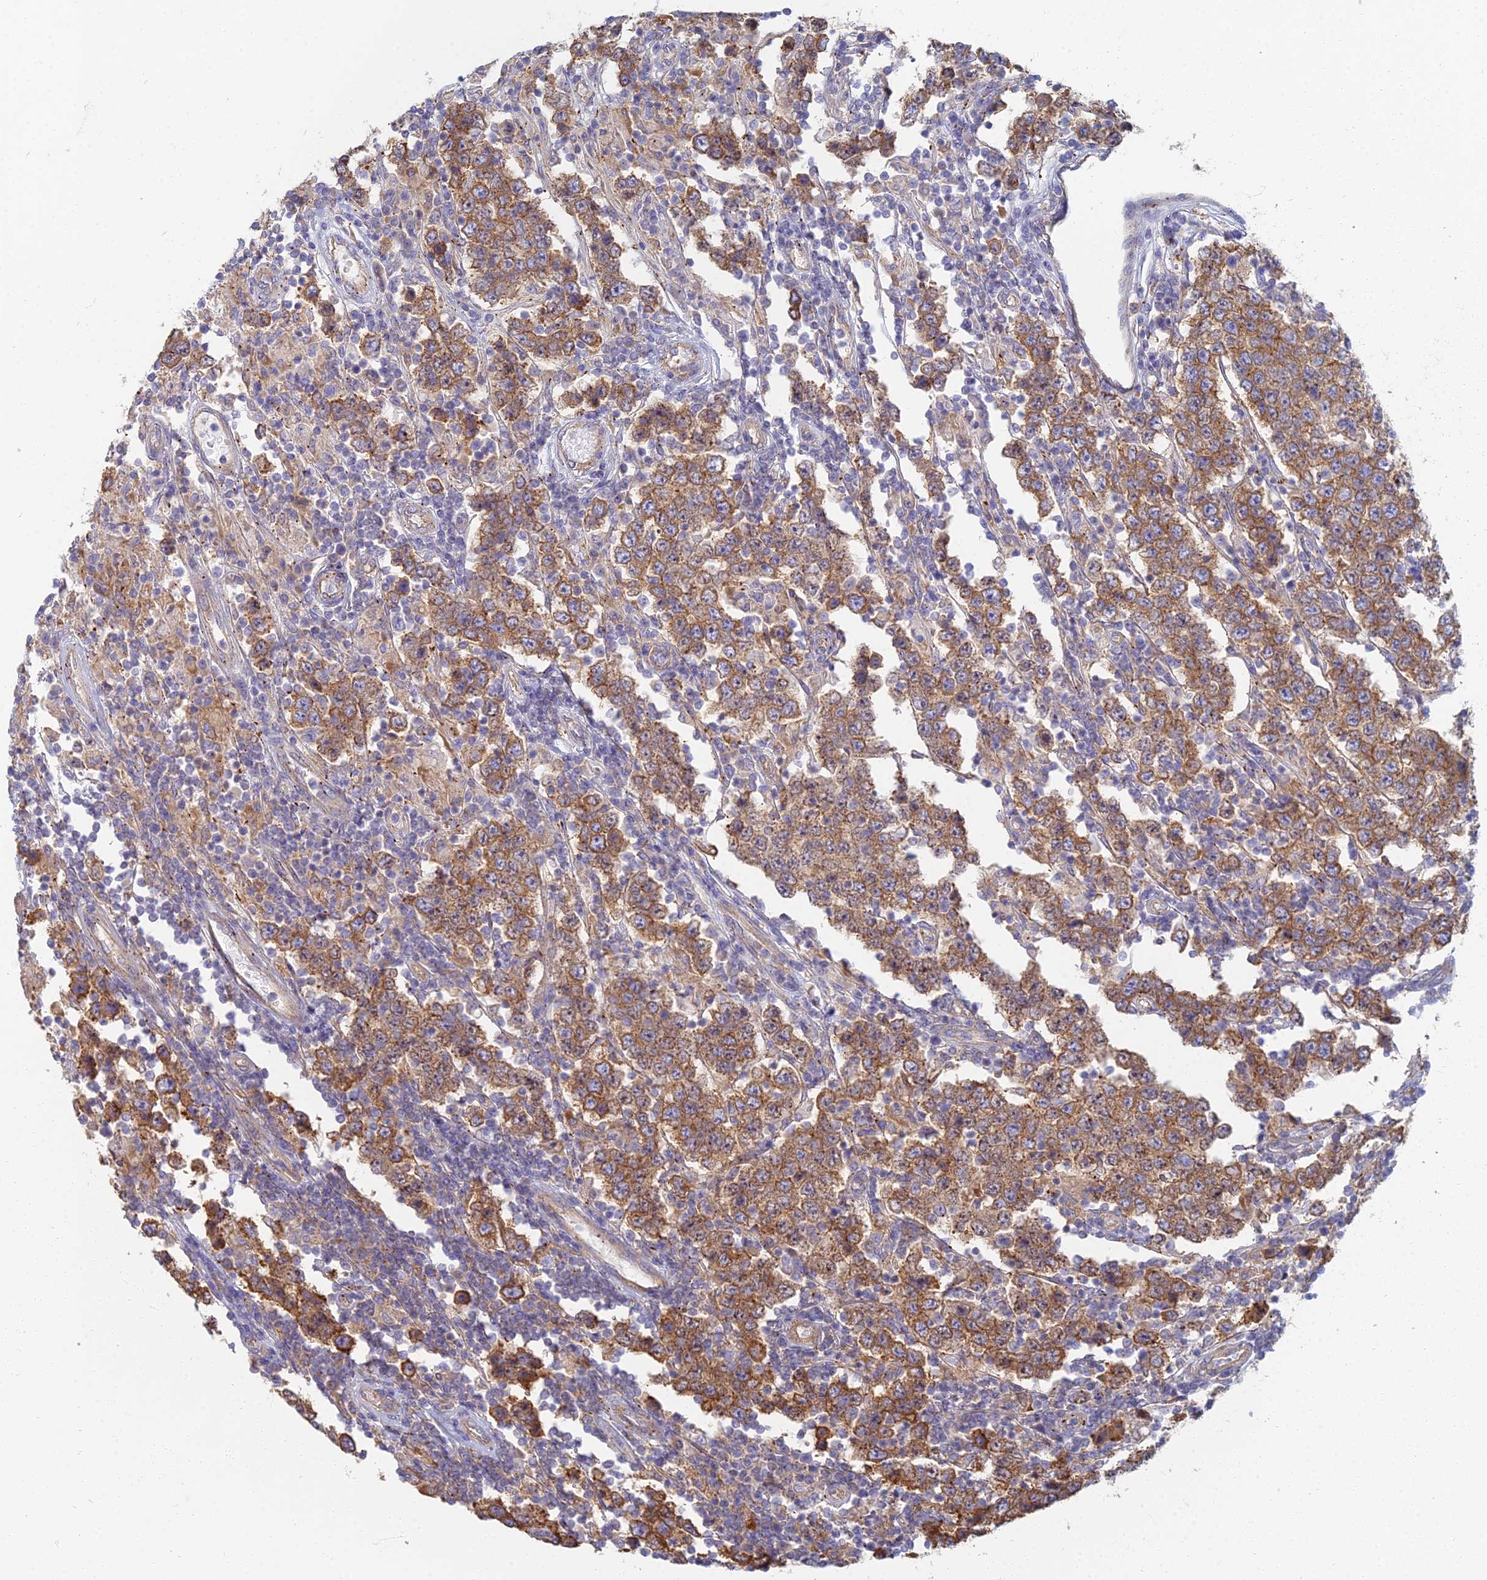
{"staining": {"intensity": "moderate", "quantity": ">75%", "location": "cytoplasmic/membranous"}, "tissue": "testis cancer", "cell_type": "Tumor cells", "image_type": "cancer", "snomed": [{"axis": "morphology", "description": "Normal tissue, NOS"}, {"axis": "morphology", "description": "Urothelial carcinoma, High grade"}, {"axis": "morphology", "description": "Seminoma, NOS"}, {"axis": "morphology", "description": "Carcinoma, Embryonal, NOS"}, {"axis": "topography", "description": "Urinary bladder"}, {"axis": "topography", "description": "Testis"}], "caption": "IHC of testis cancer (urothelial carcinoma (high-grade)) shows medium levels of moderate cytoplasmic/membranous staining in approximately >75% of tumor cells. Nuclei are stained in blue.", "gene": "RBSN", "patient": {"sex": "male", "age": 41}}